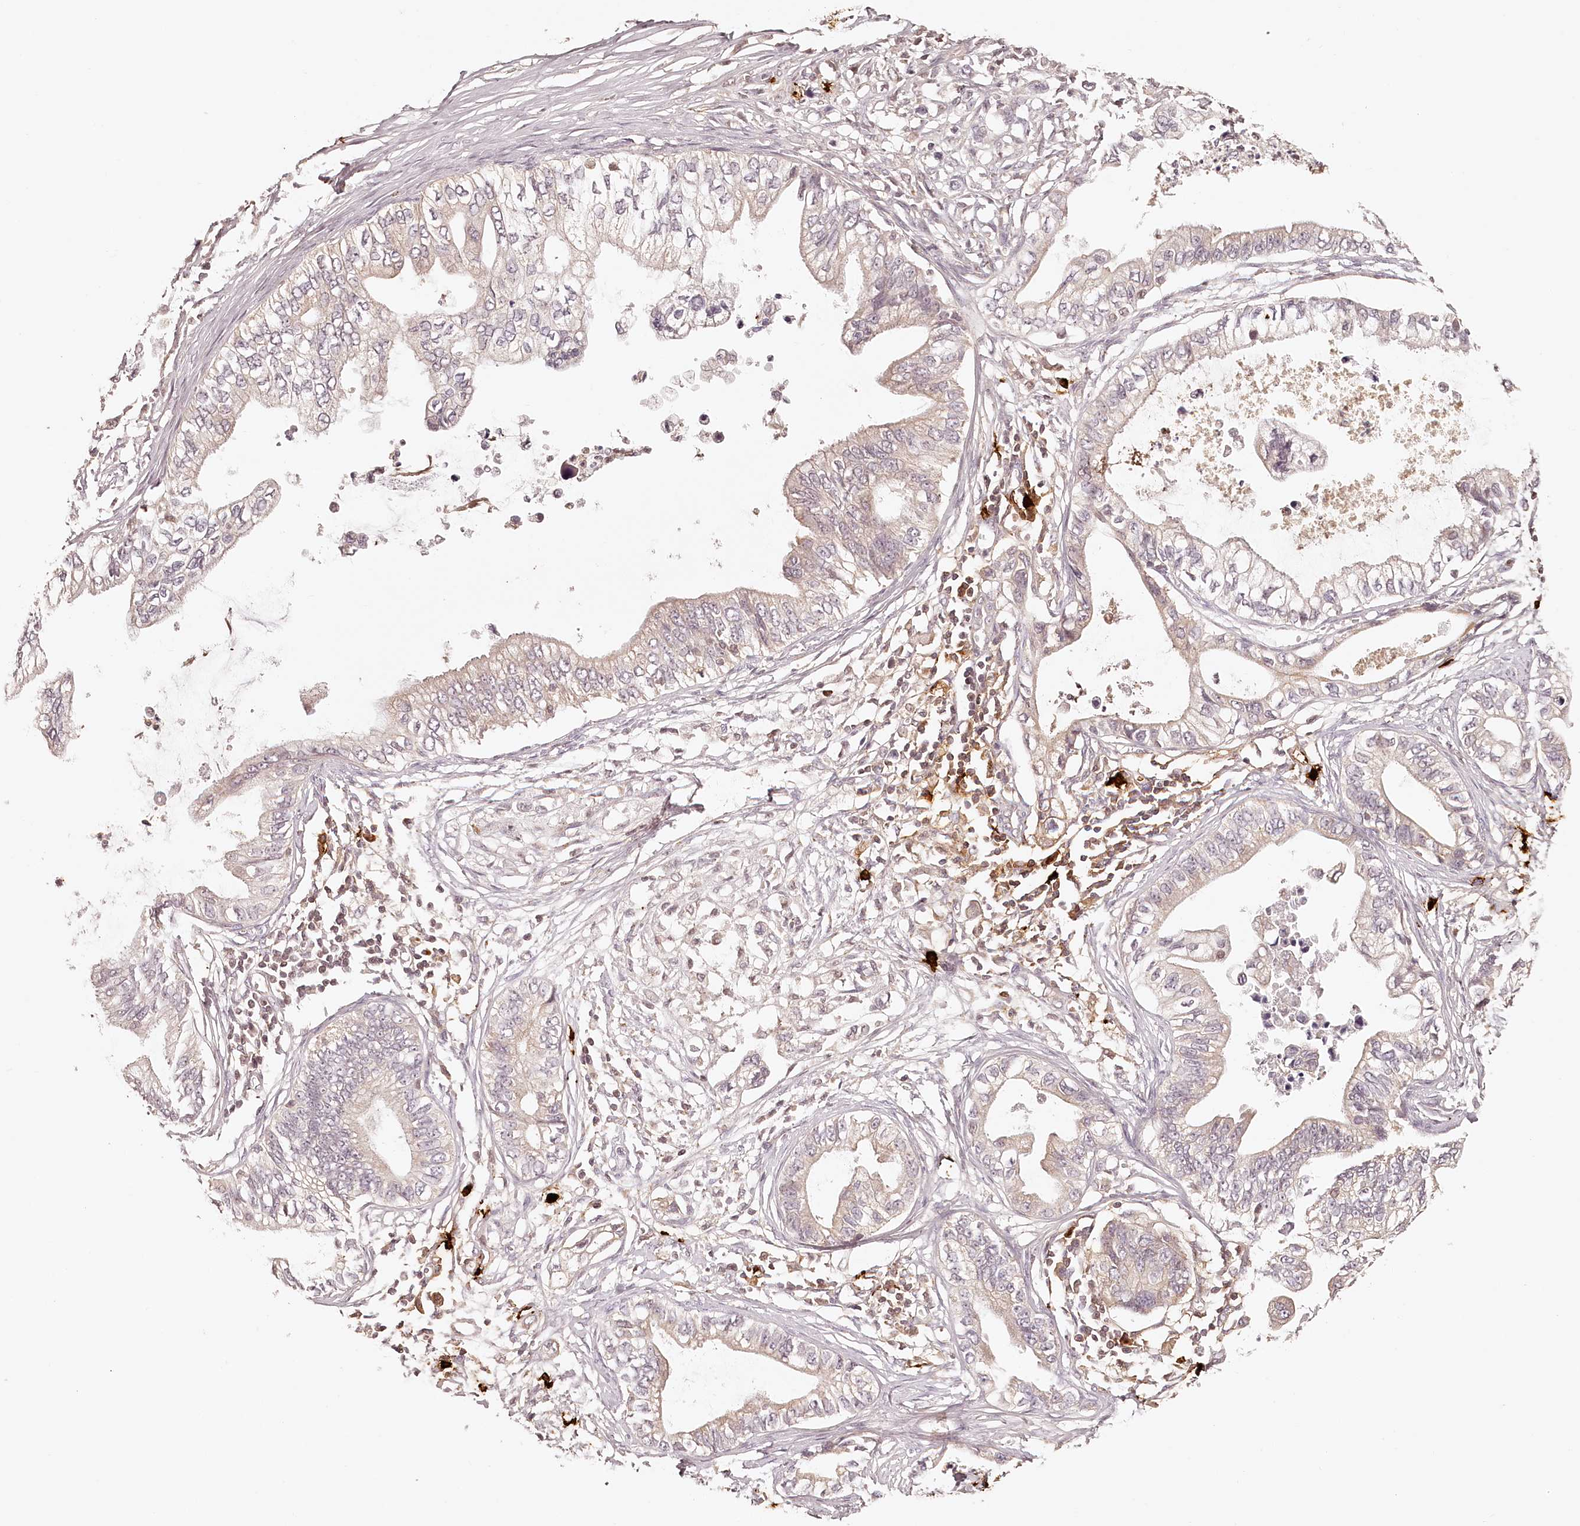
{"staining": {"intensity": "negative", "quantity": "none", "location": "none"}, "tissue": "pancreatic cancer", "cell_type": "Tumor cells", "image_type": "cancer", "snomed": [{"axis": "morphology", "description": "Adenocarcinoma, NOS"}, {"axis": "topography", "description": "Pancreas"}], "caption": "DAB (3,3'-diaminobenzidine) immunohistochemical staining of human pancreatic cancer displays no significant expression in tumor cells.", "gene": "SYNGR1", "patient": {"sex": "male", "age": 56}}